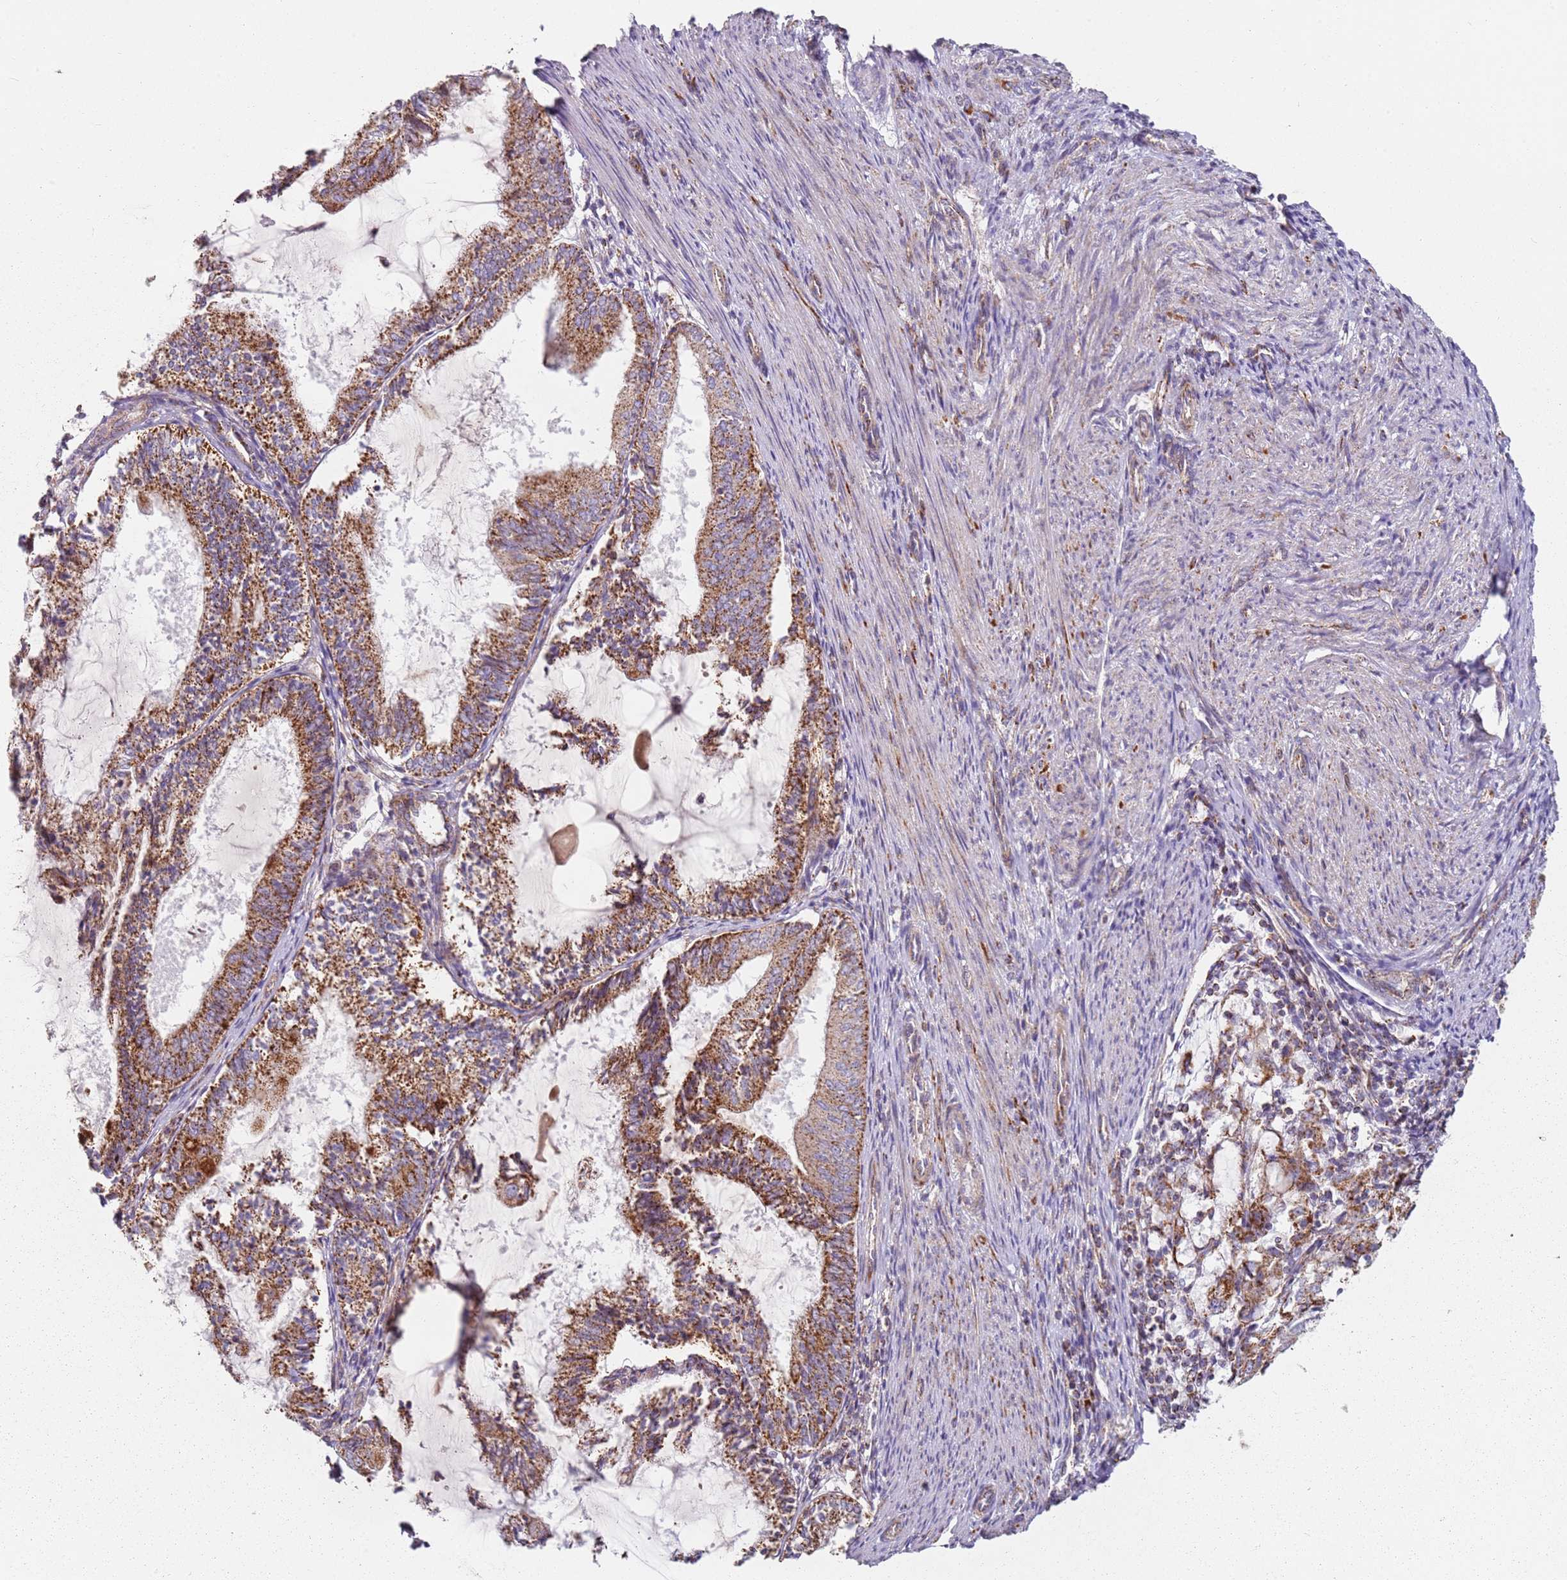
{"staining": {"intensity": "moderate", "quantity": ">75%", "location": "cytoplasmic/membranous"}, "tissue": "endometrial cancer", "cell_type": "Tumor cells", "image_type": "cancer", "snomed": [{"axis": "morphology", "description": "Adenocarcinoma, NOS"}, {"axis": "topography", "description": "Endometrium"}], "caption": "Immunohistochemical staining of adenocarcinoma (endometrial) shows medium levels of moderate cytoplasmic/membranous protein positivity in approximately >75% of tumor cells. The staining was performed using DAB (3,3'-diaminobenzidine), with brown indicating positive protein expression. Nuclei are stained blue with hematoxylin.", "gene": "ALS2", "patient": {"sex": "female", "age": 81}}